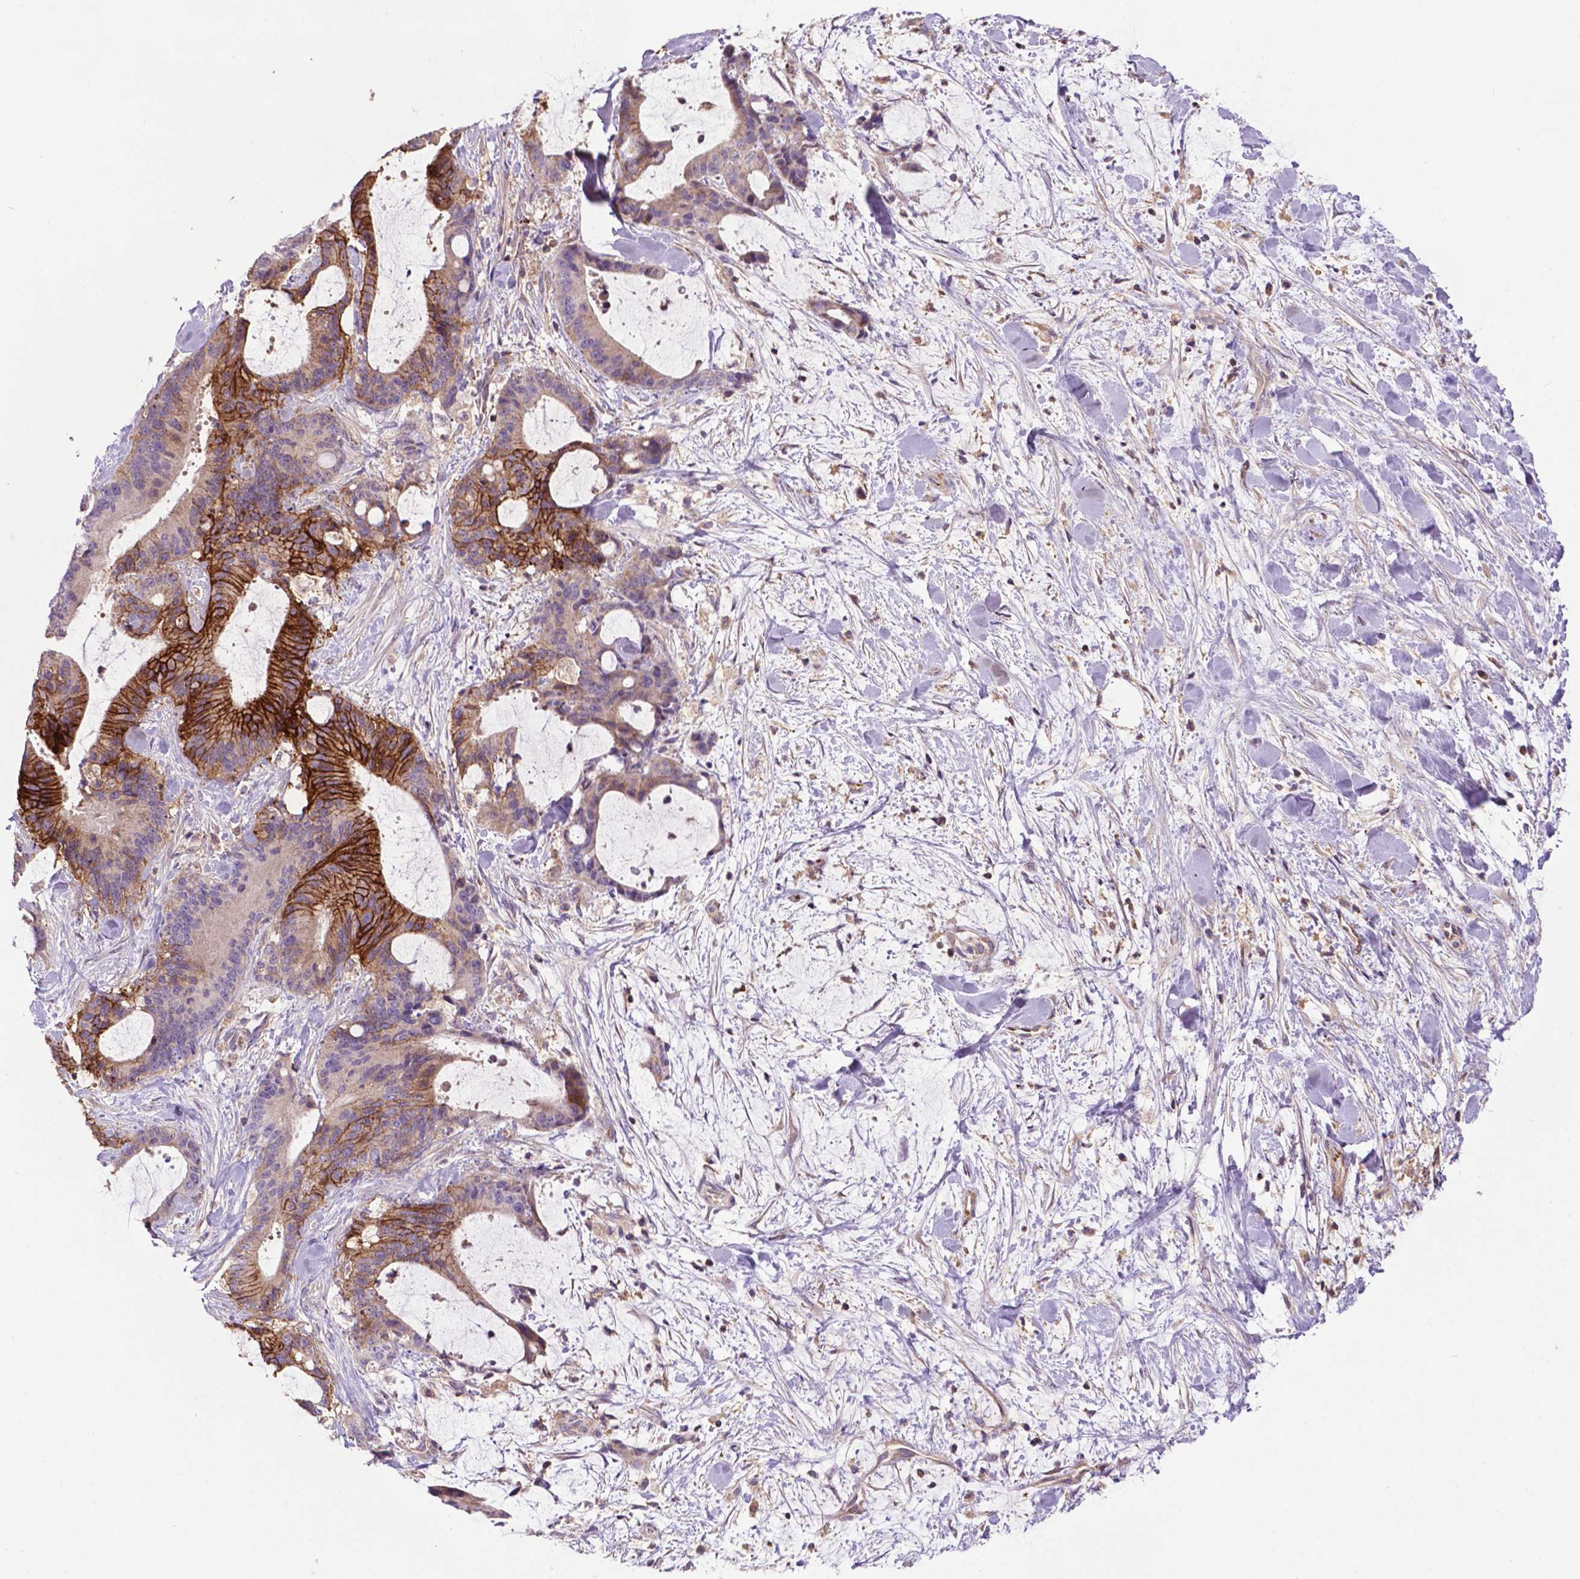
{"staining": {"intensity": "strong", "quantity": "25%-75%", "location": "cytoplasmic/membranous"}, "tissue": "liver cancer", "cell_type": "Tumor cells", "image_type": "cancer", "snomed": [{"axis": "morphology", "description": "Cholangiocarcinoma"}, {"axis": "topography", "description": "Liver"}], "caption": "DAB (3,3'-diaminobenzidine) immunohistochemical staining of human liver cholangiocarcinoma displays strong cytoplasmic/membranous protein staining in approximately 25%-75% of tumor cells.", "gene": "SPNS2", "patient": {"sex": "female", "age": 73}}